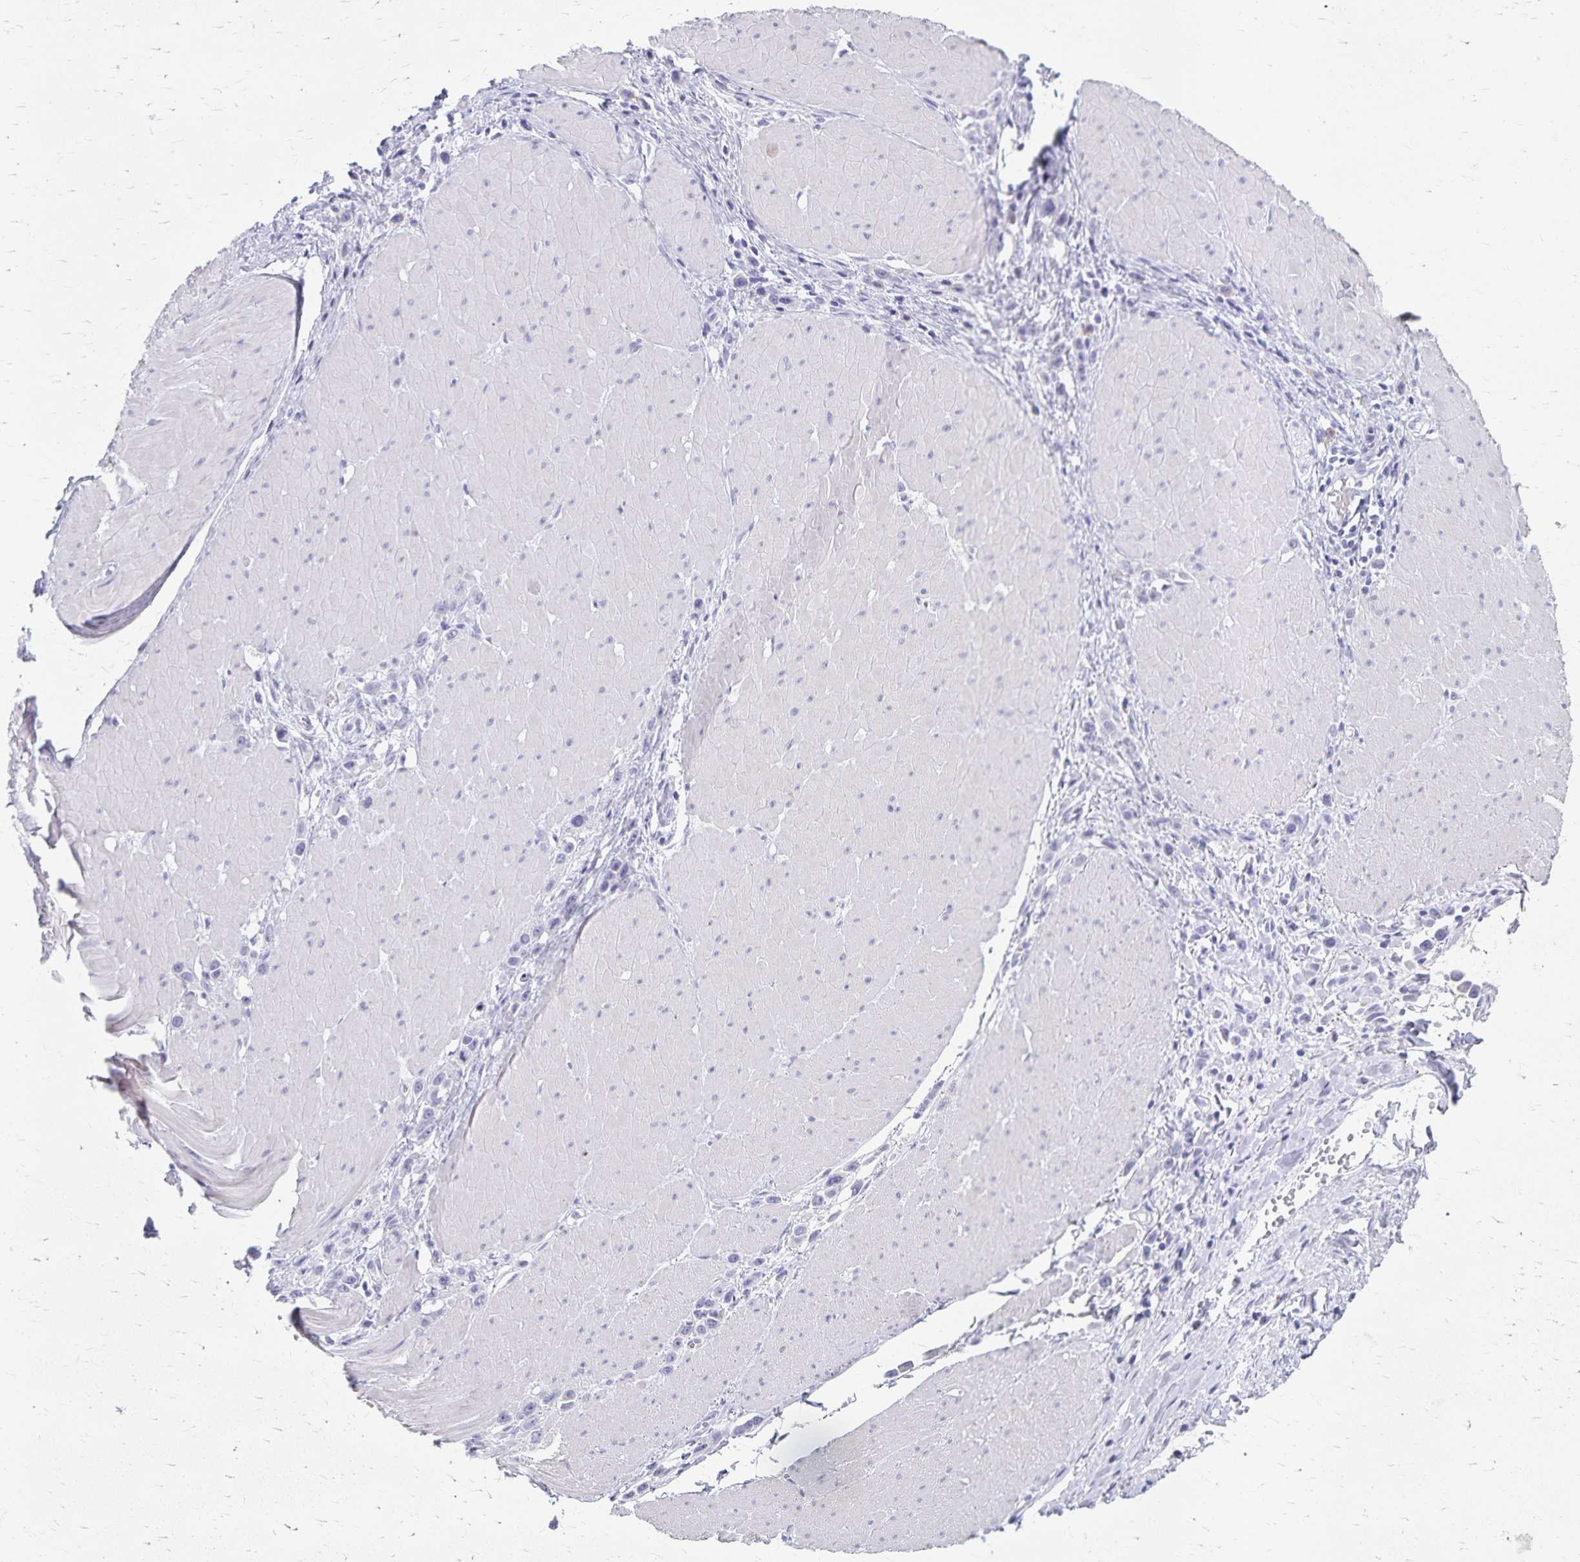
{"staining": {"intensity": "negative", "quantity": "none", "location": "none"}, "tissue": "stomach cancer", "cell_type": "Tumor cells", "image_type": "cancer", "snomed": [{"axis": "morphology", "description": "Adenocarcinoma, NOS"}, {"axis": "topography", "description": "Stomach"}], "caption": "Immunohistochemistry (IHC) photomicrograph of neoplastic tissue: human adenocarcinoma (stomach) stained with DAB reveals no significant protein positivity in tumor cells.", "gene": "GPBAR1", "patient": {"sex": "male", "age": 47}}